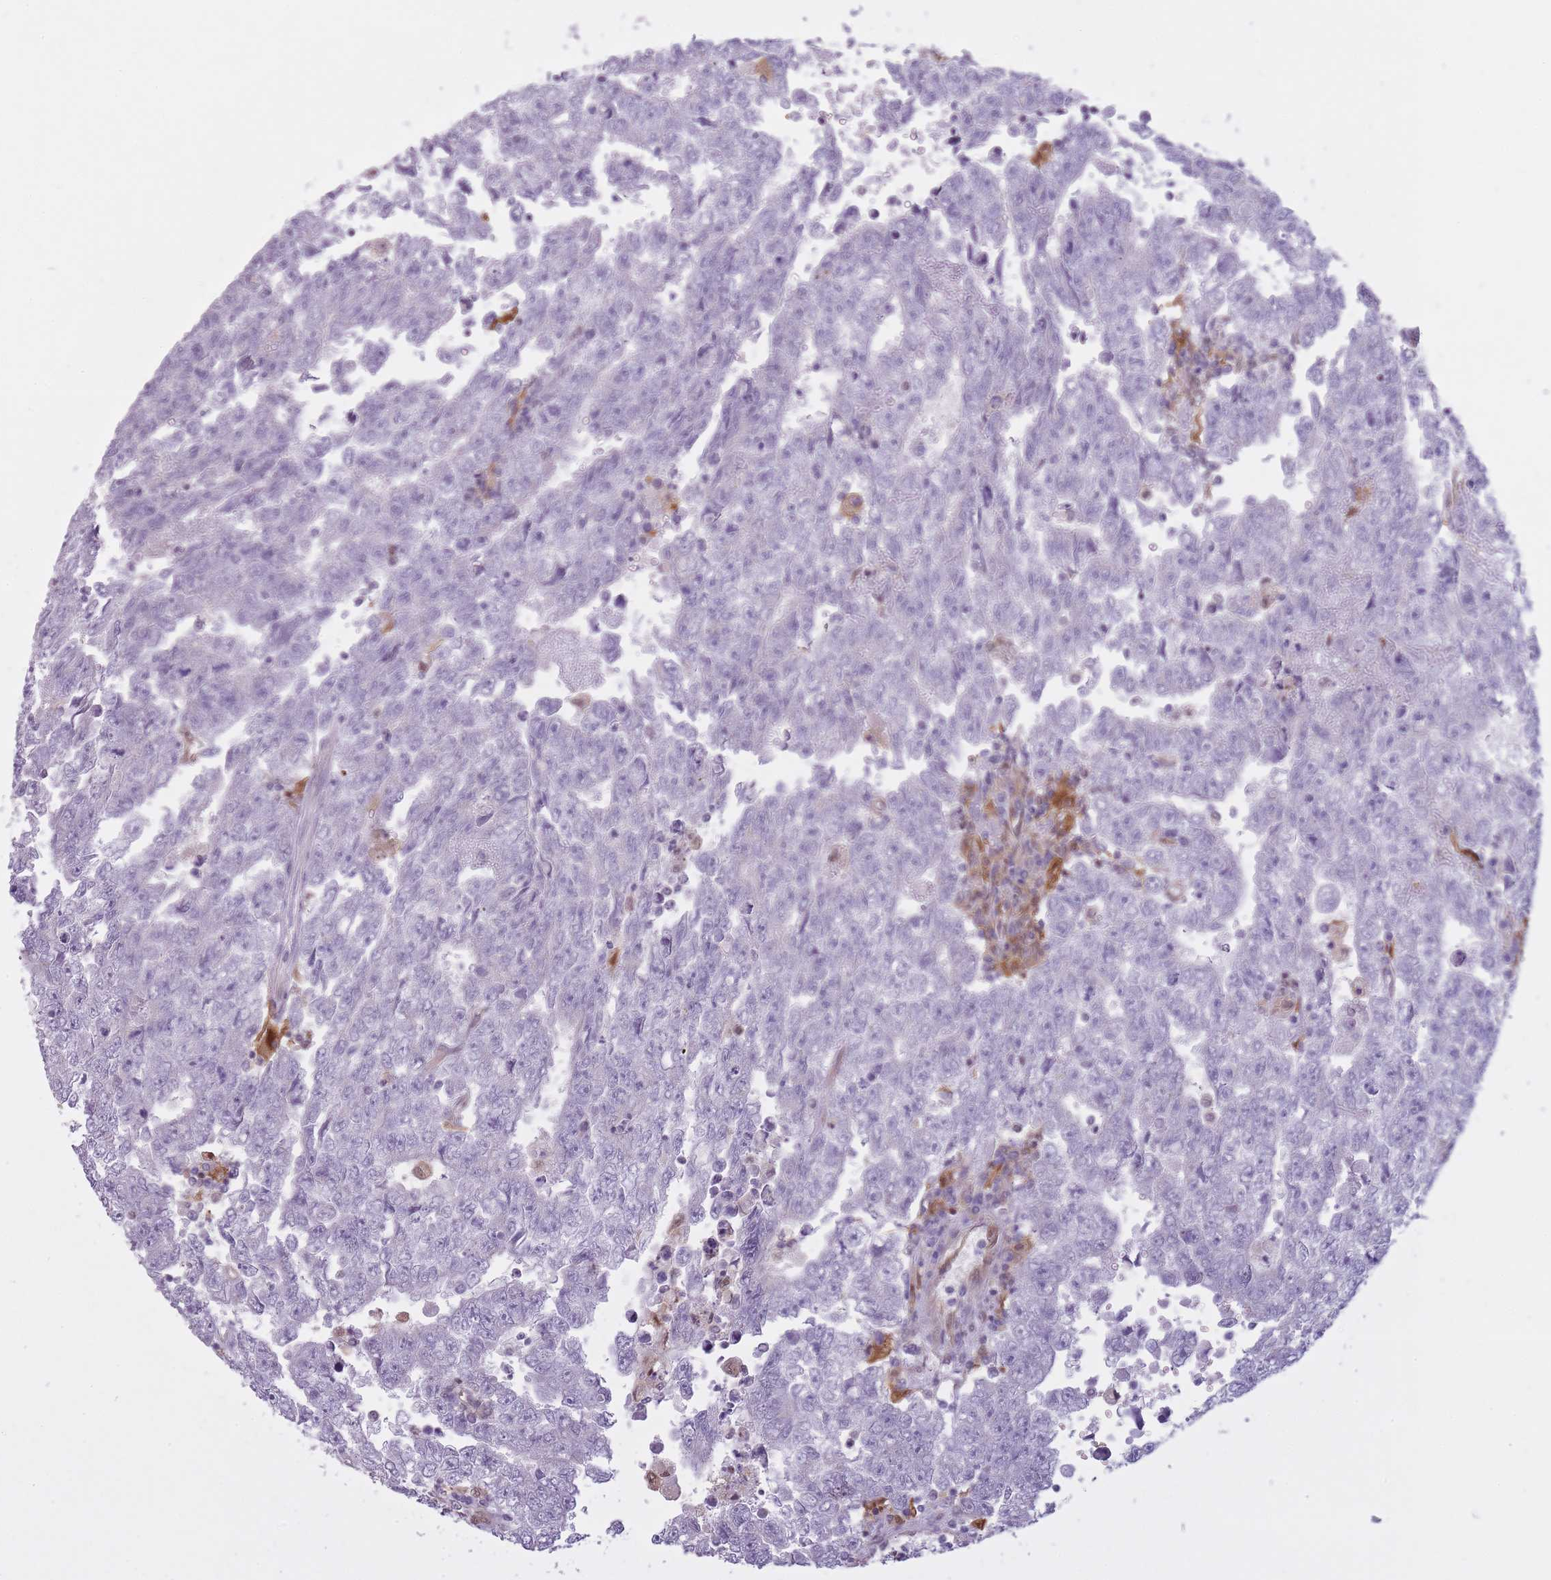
{"staining": {"intensity": "negative", "quantity": "none", "location": "none"}, "tissue": "testis cancer", "cell_type": "Tumor cells", "image_type": "cancer", "snomed": [{"axis": "morphology", "description": "Carcinoma, Embryonal, NOS"}, {"axis": "topography", "description": "Testis"}], "caption": "A histopathology image of embryonal carcinoma (testis) stained for a protein displays no brown staining in tumor cells.", "gene": "LGALS9", "patient": {"sex": "male", "age": 25}}